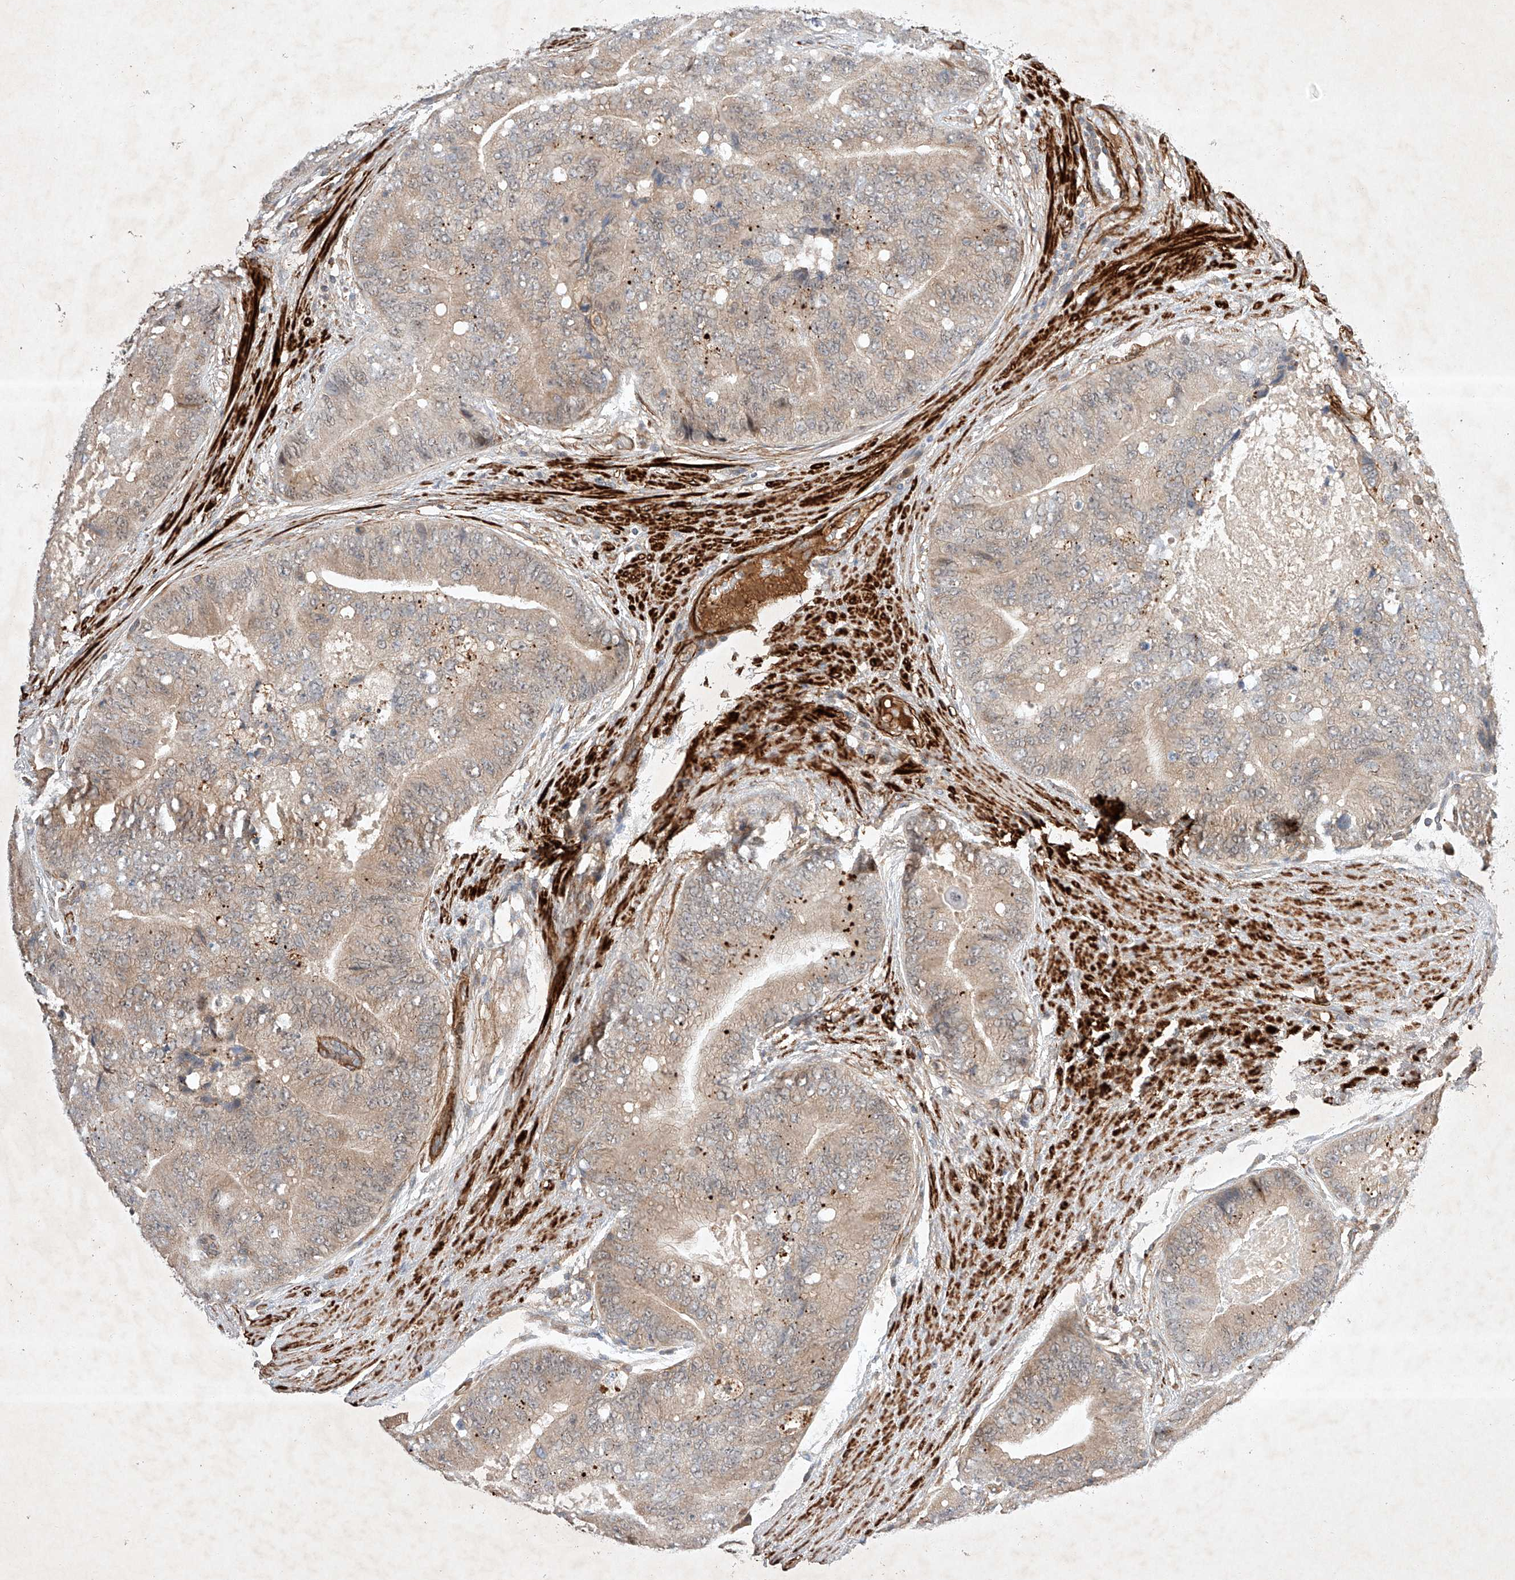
{"staining": {"intensity": "weak", "quantity": "25%-75%", "location": "cytoplasmic/membranous"}, "tissue": "prostate cancer", "cell_type": "Tumor cells", "image_type": "cancer", "snomed": [{"axis": "morphology", "description": "Adenocarcinoma, High grade"}, {"axis": "topography", "description": "Prostate"}], "caption": "Brown immunohistochemical staining in human prostate cancer (adenocarcinoma (high-grade)) reveals weak cytoplasmic/membranous positivity in approximately 25%-75% of tumor cells.", "gene": "ARHGAP33", "patient": {"sex": "male", "age": 70}}